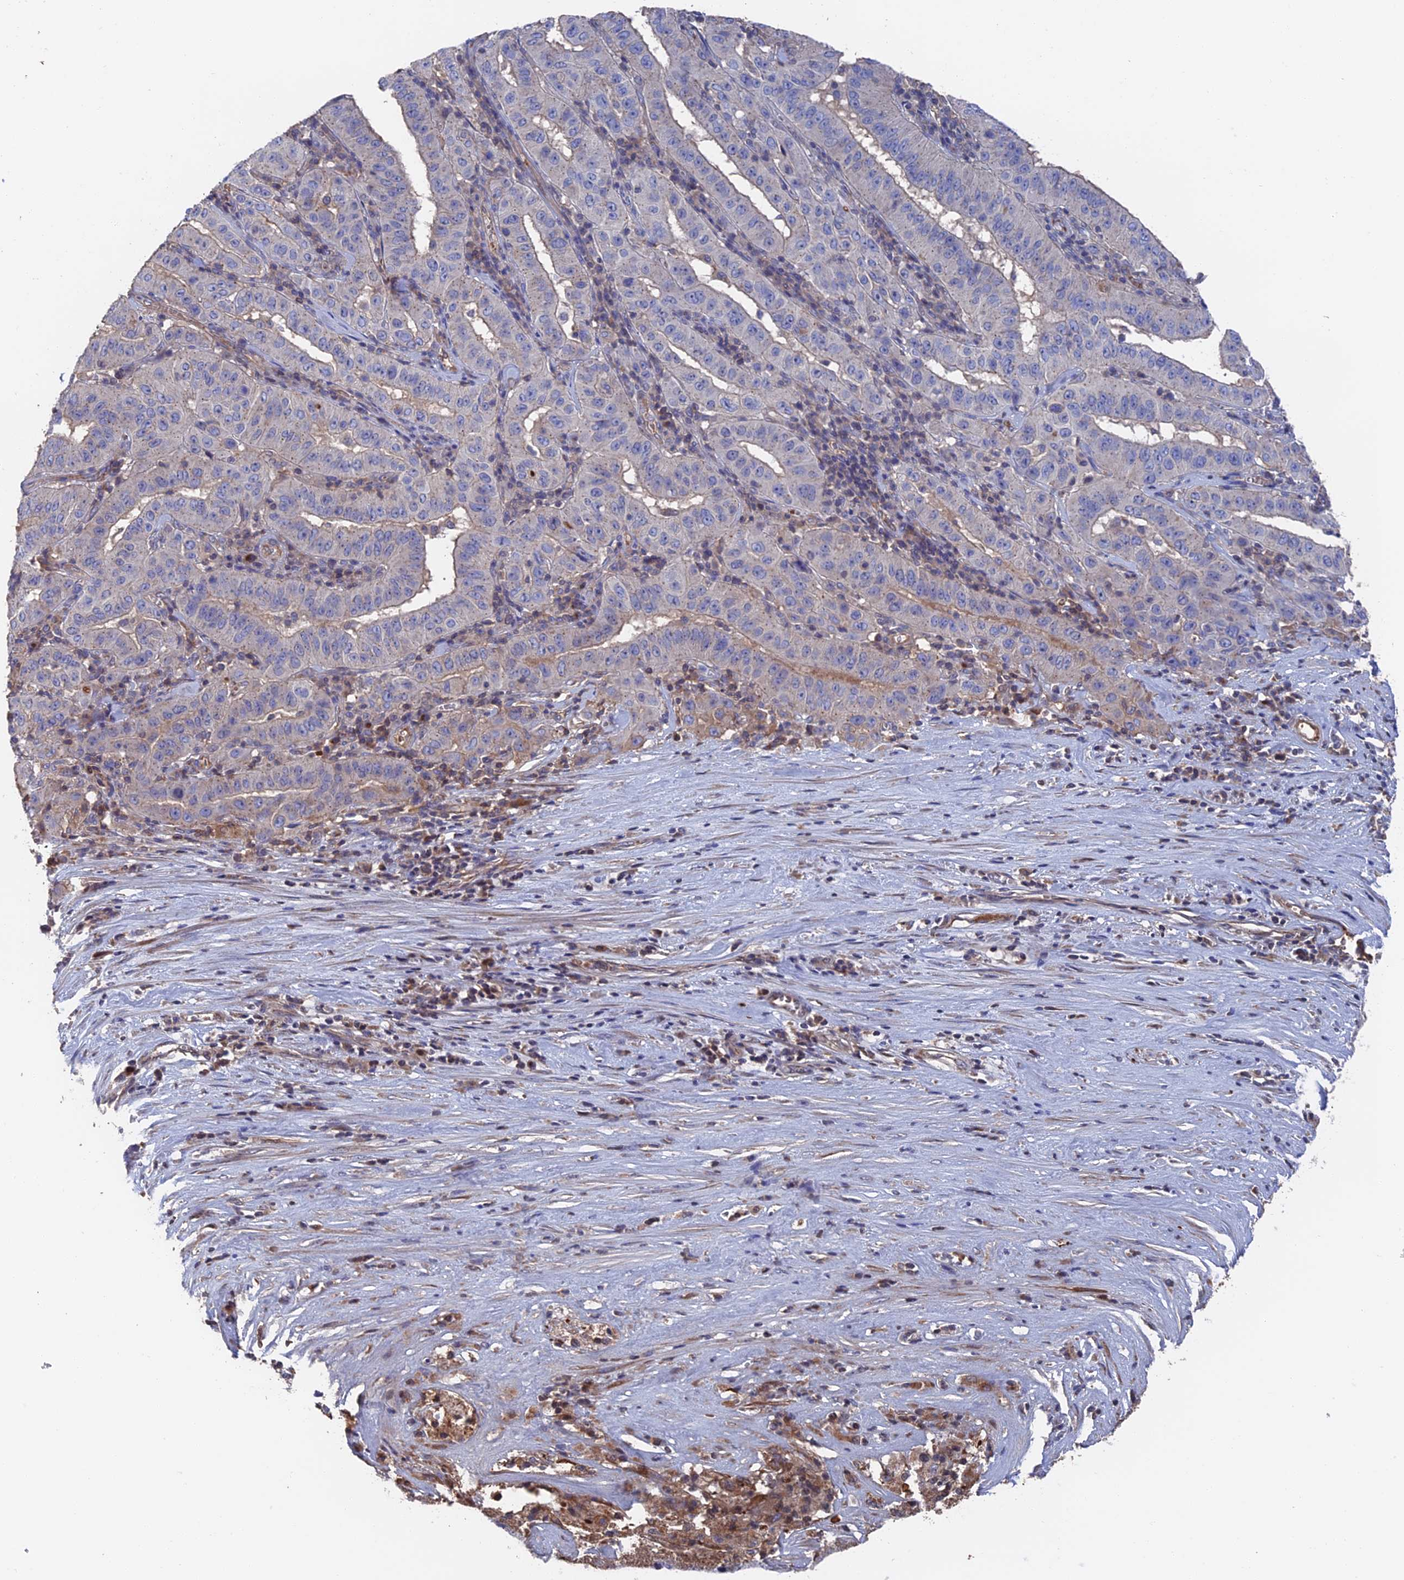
{"staining": {"intensity": "negative", "quantity": "none", "location": "none"}, "tissue": "pancreatic cancer", "cell_type": "Tumor cells", "image_type": "cancer", "snomed": [{"axis": "morphology", "description": "Adenocarcinoma, NOS"}, {"axis": "topography", "description": "Pancreas"}], "caption": "DAB immunohistochemical staining of human pancreatic cancer (adenocarcinoma) displays no significant staining in tumor cells. The staining is performed using DAB (3,3'-diaminobenzidine) brown chromogen with nuclei counter-stained in using hematoxylin.", "gene": "HPF1", "patient": {"sex": "male", "age": 63}}